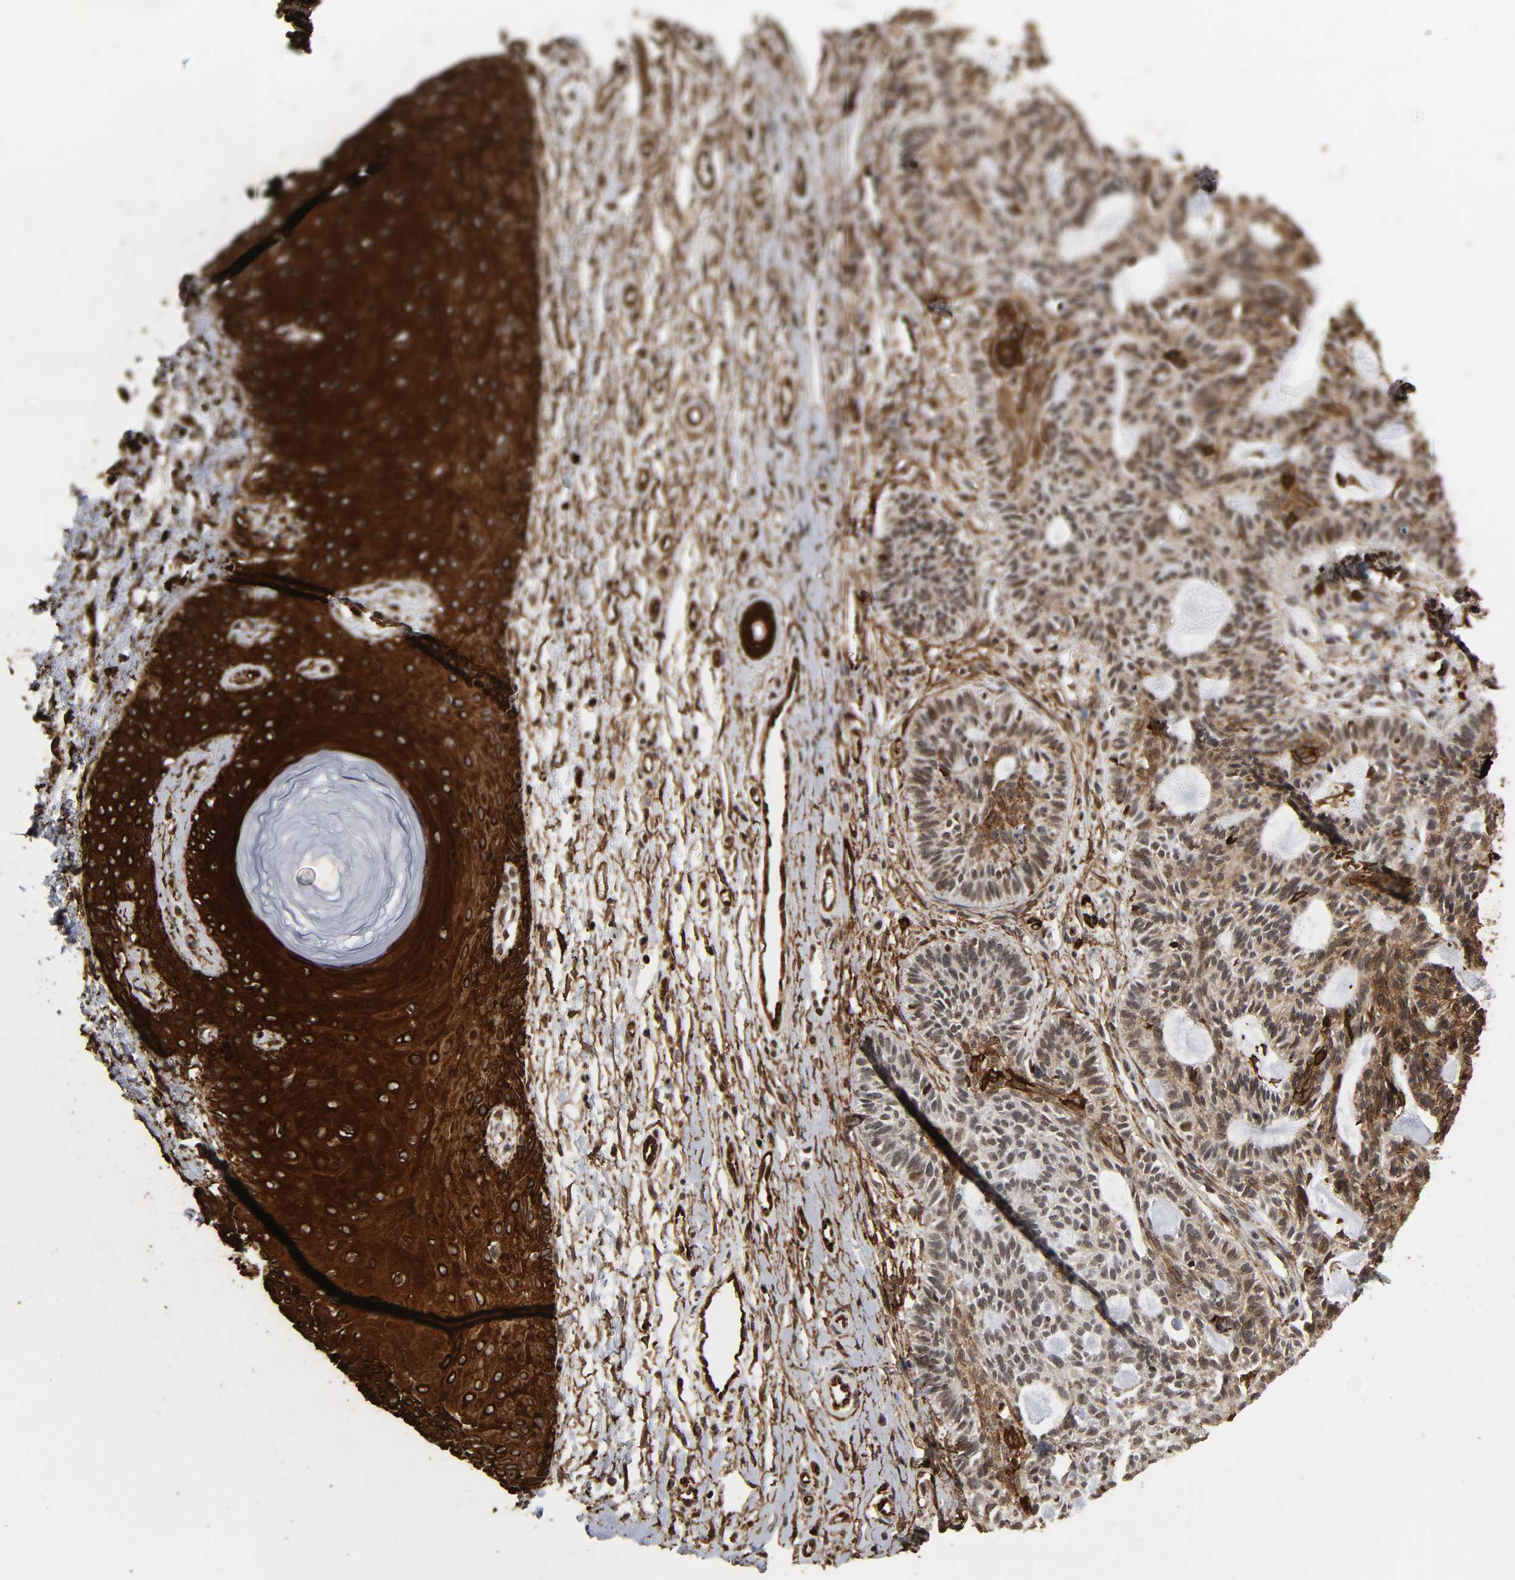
{"staining": {"intensity": "moderate", "quantity": "25%-75%", "location": "cytoplasmic/membranous,nuclear"}, "tissue": "skin cancer", "cell_type": "Tumor cells", "image_type": "cancer", "snomed": [{"axis": "morphology", "description": "Basal cell carcinoma"}, {"axis": "topography", "description": "Skin"}], "caption": "Immunohistochemistry (IHC) (DAB (3,3'-diaminobenzidine)) staining of skin cancer (basal cell carcinoma) shows moderate cytoplasmic/membranous and nuclear protein positivity in about 25%-75% of tumor cells.", "gene": "AHNAK2", "patient": {"sex": "male", "age": 67}}